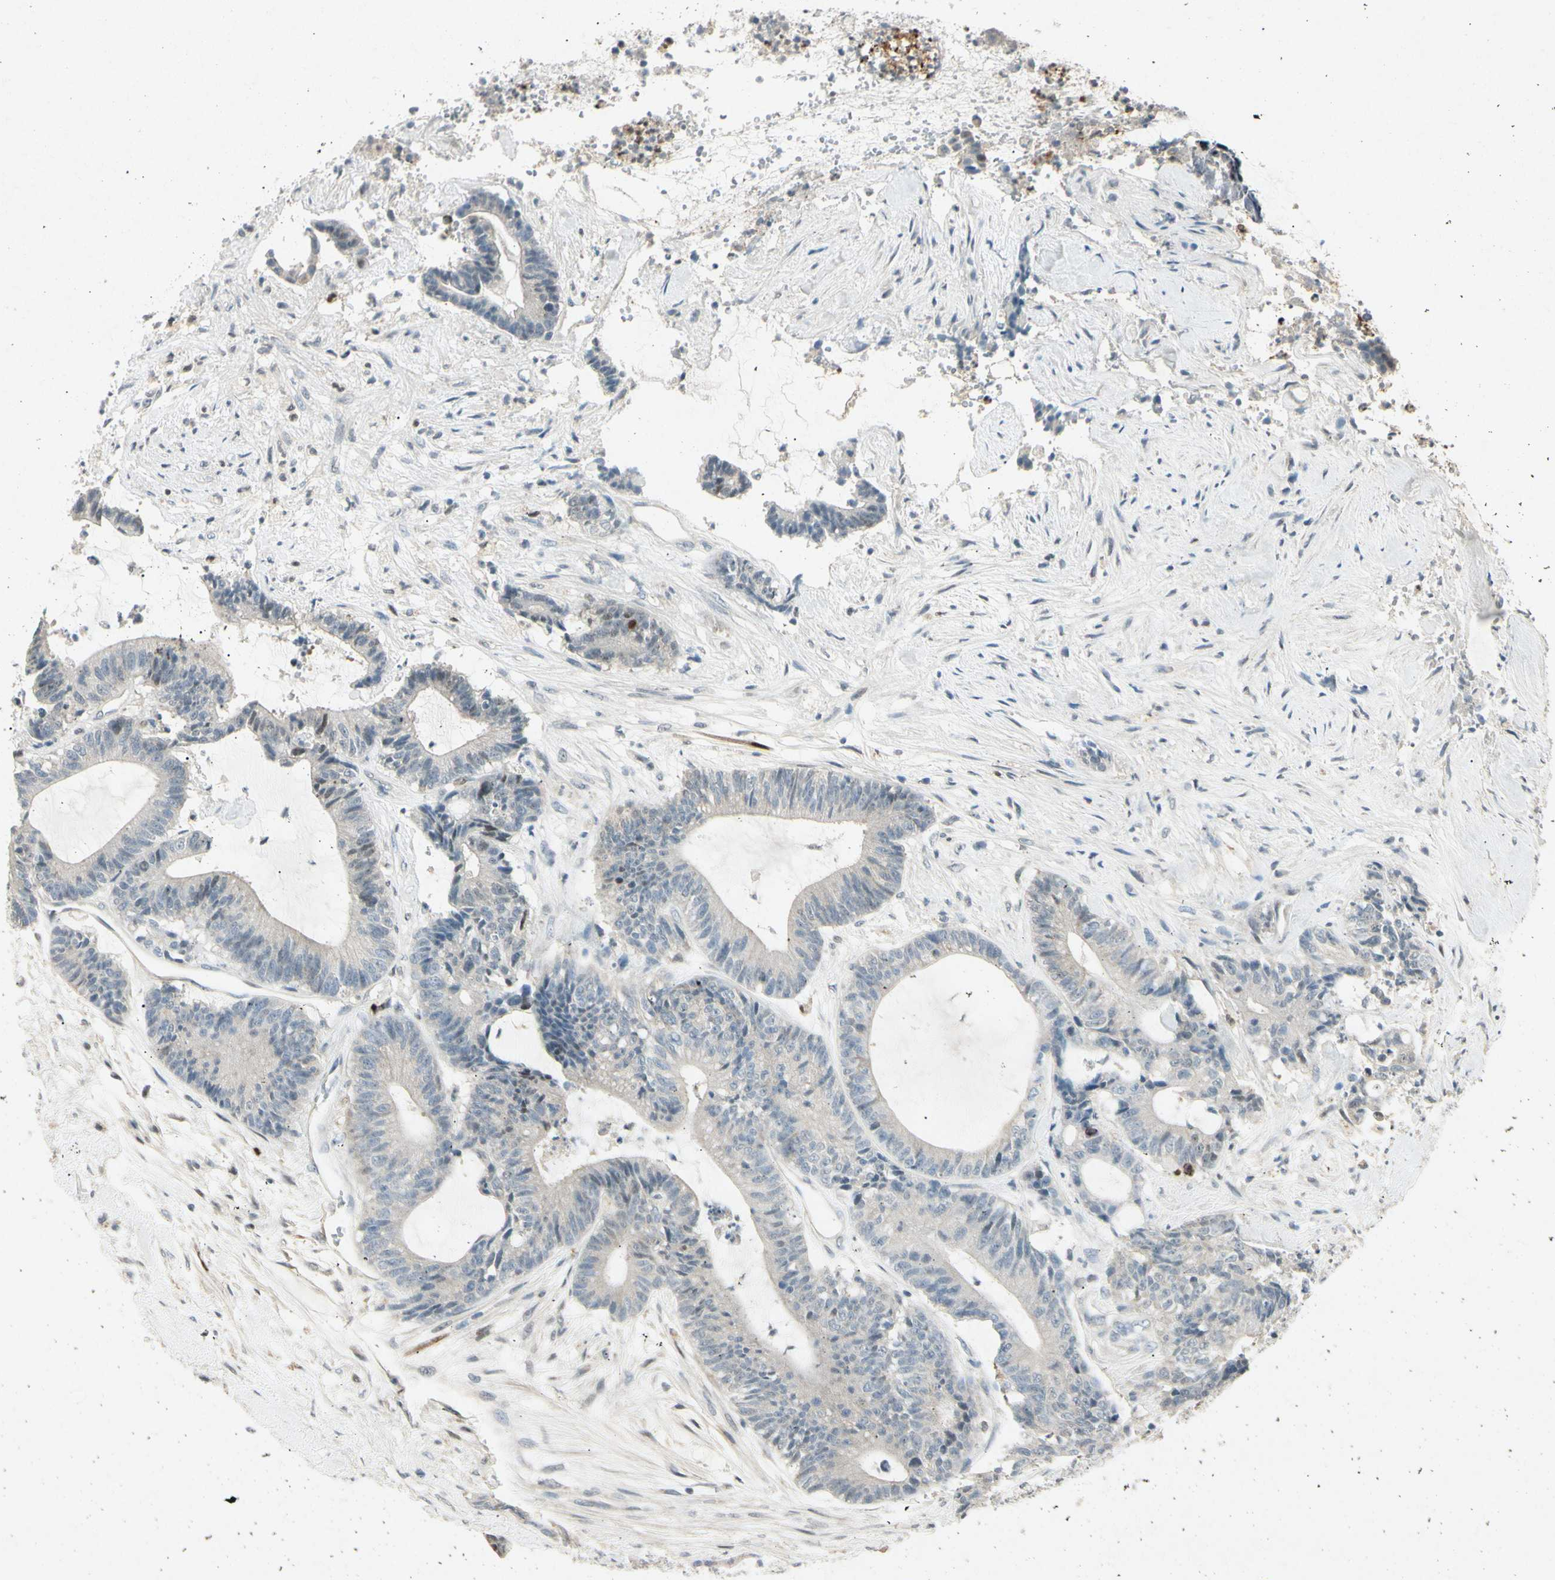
{"staining": {"intensity": "weak", "quantity": "<25%", "location": "nuclear"}, "tissue": "colorectal cancer", "cell_type": "Tumor cells", "image_type": "cancer", "snomed": [{"axis": "morphology", "description": "Adenocarcinoma, NOS"}, {"axis": "topography", "description": "Colon"}], "caption": "This histopathology image is of colorectal adenocarcinoma stained with immunohistochemistry (IHC) to label a protein in brown with the nuclei are counter-stained blue. There is no expression in tumor cells.", "gene": "HSPA1B", "patient": {"sex": "female", "age": 84}}